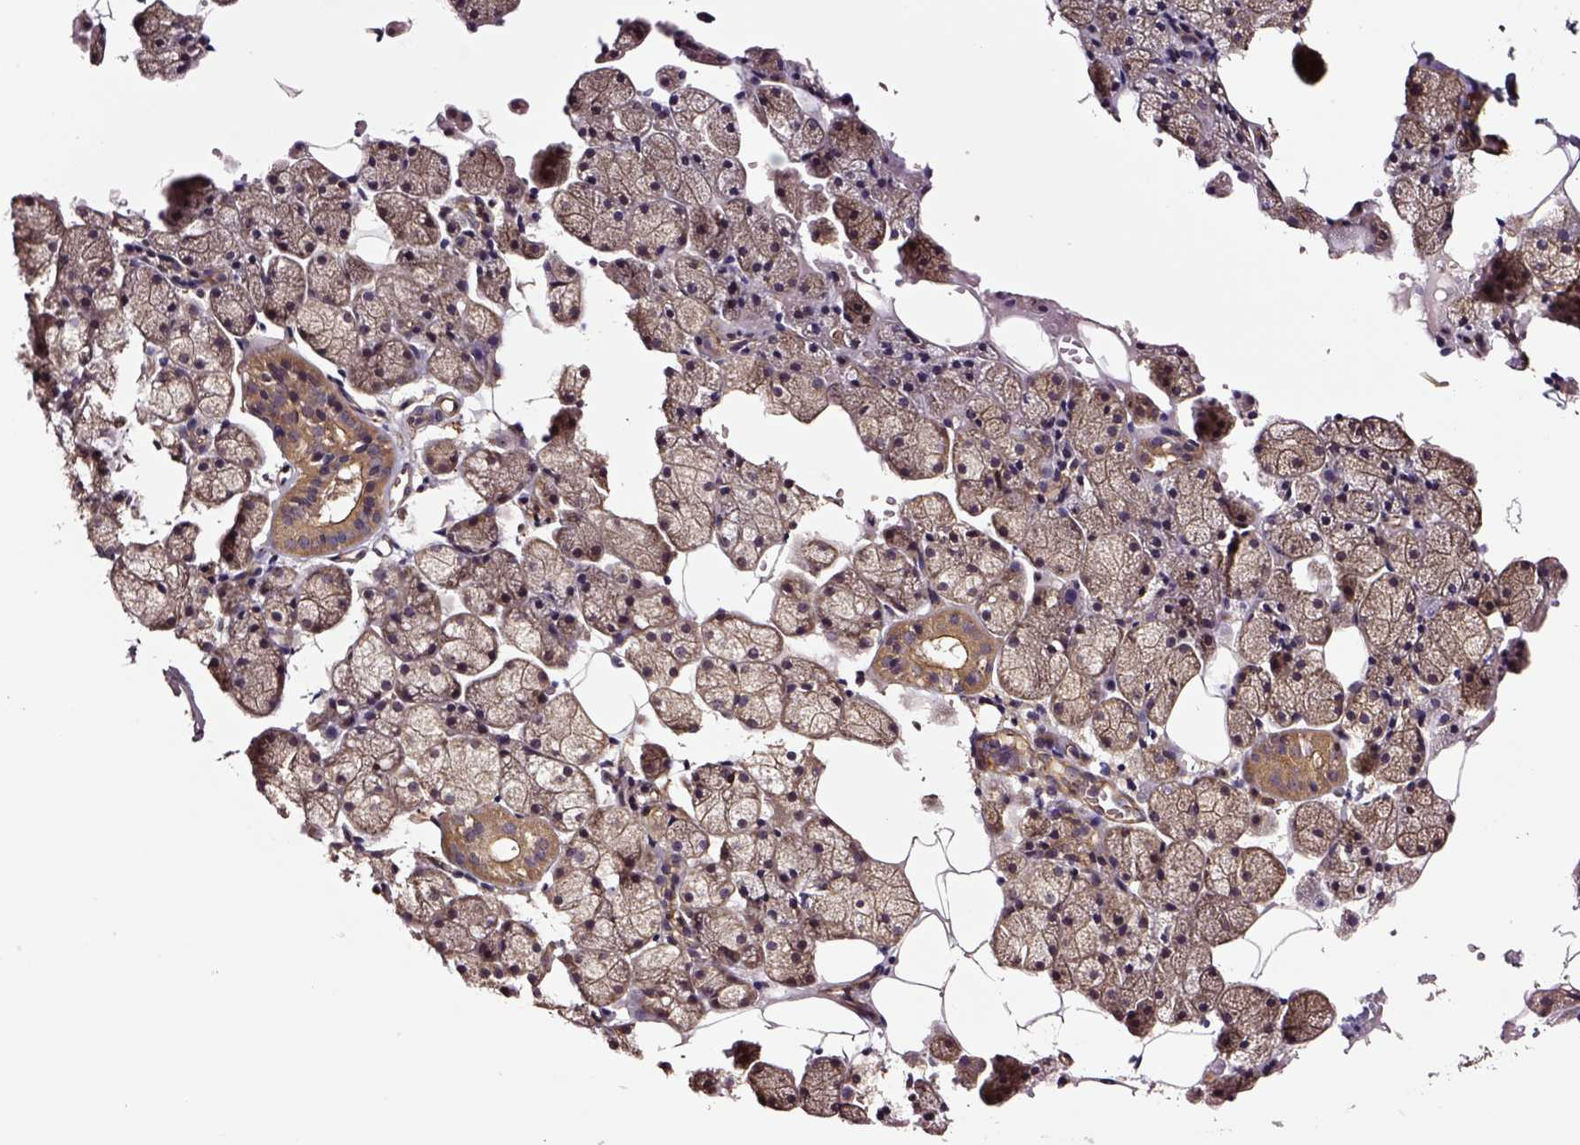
{"staining": {"intensity": "moderate", "quantity": ">75%", "location": "cytoplasmic/membranous"}, "tissue": "salivary gland", "cell_type": "Glandular cells", "image_type": "normal", "snomed": [{"axis": "morphology", "description": "Normal tissue, NOS"}, {"axis": "topography", "description": "Salivary gland"}], "caption": "Immunohistochemistry staining of normal salivary gland, which shows medium levels of moderate cytoplasmic/membranous staining in approximately >75% of glandular cells indicating moderate cytoplasmic/membranous protein expression. The staining was performed using DAB (brown) for protein detection and nuclei were counterstained in hematoxylin (blue).", "gene": "RASSF5", "patient": {"sex": "male", "age": 38}}